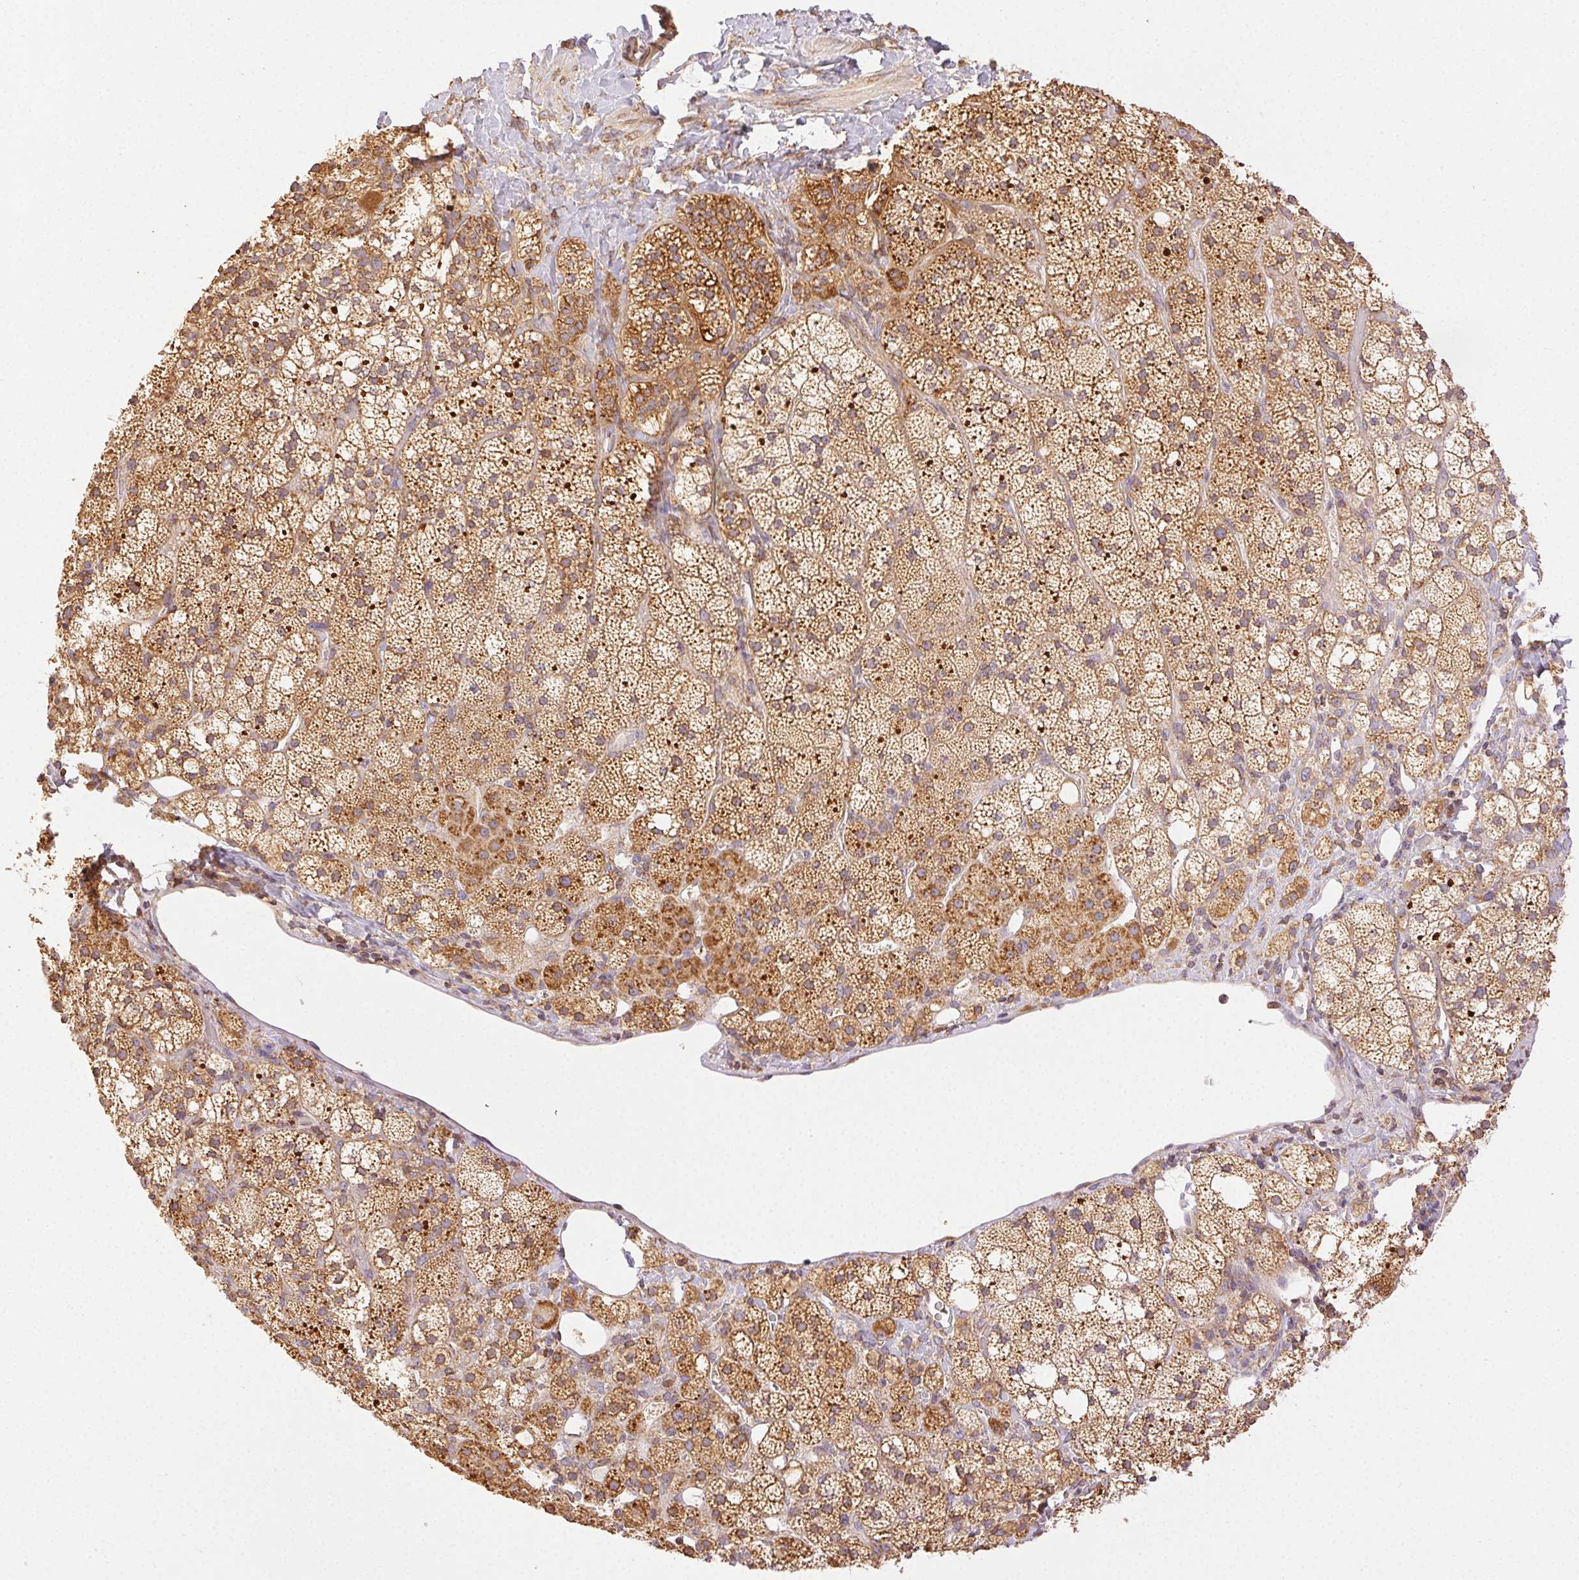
{"staining": {"intensity": "strong", "quantity": "25%-75%", "location": "cytoplasmic/membranous"}, "tissue": "adrenal gland", "cell_type": "Glandular cells", "image_type": "normal", "snomed": [{"axis": "morphology", "description": "Normal tissue, NOS"}, {"axis": "topography", "description": "Adrenal gland"}], "caption": "Immunohistochemical staining of unremarkable adrenal gland displays strong cytoplasmic/membranous protein staining in about 25%-75% of glandular cells.", "gene": "ENTREP1", "patient": {"sex": "male", "age": 53}}